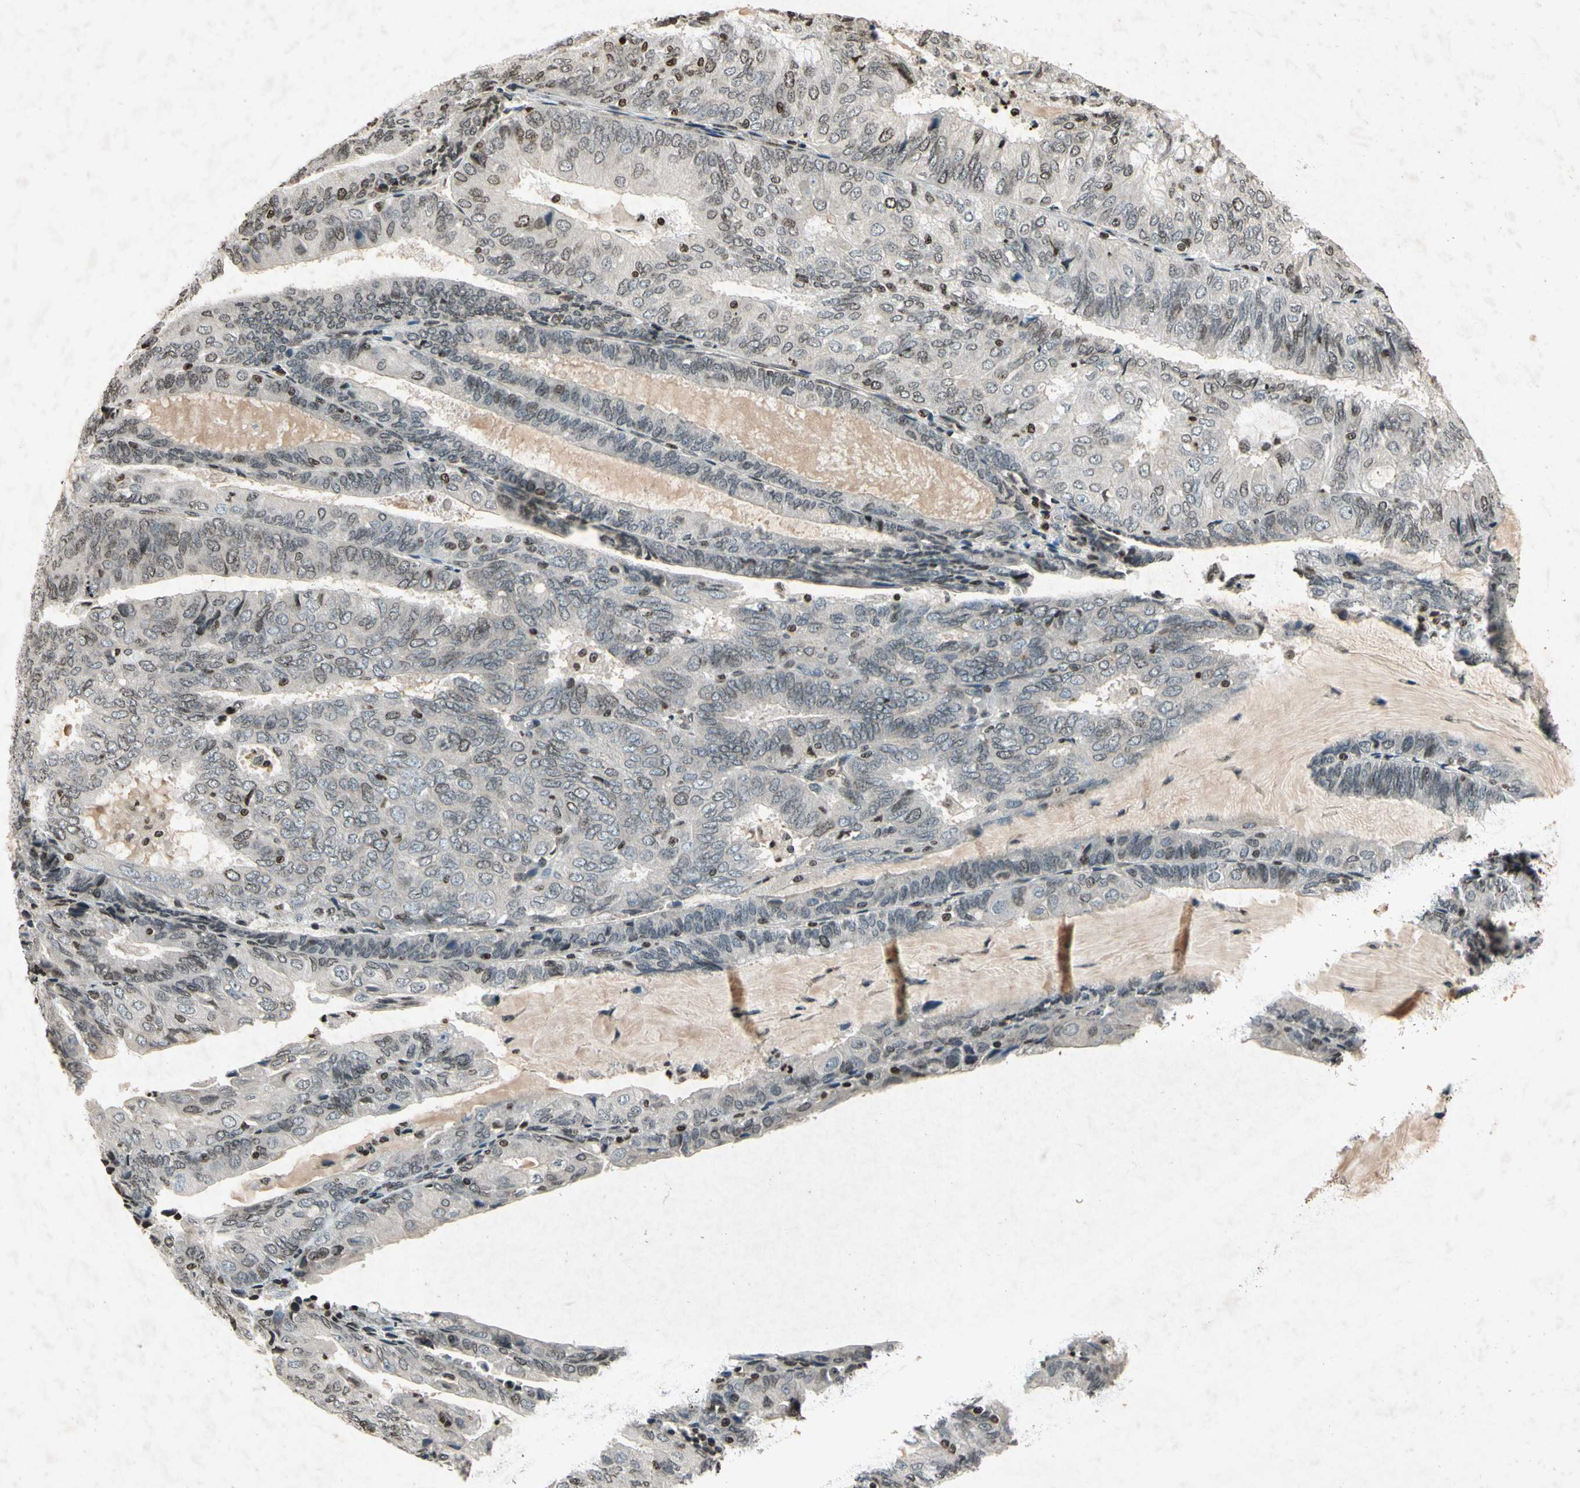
{"staining": {"intensity": "negative", "quantity": "none", "location": "none"}, "tissue": "endometrial cancer", "cell_type": "Tumor cells", "image_type": "cancer", "snomed": [{"axis": "morphology", "description": "Adenocarcinoma, NOS"}, {"axis": "topography", "description": "Endometrium"}], "caption": "Immunohistochemical staining of endometrial adenocarcinoma reveals no significant staining in tumor cells.", "gene": "HOXB3", "patient": {"sex": "female", "age": 81}}